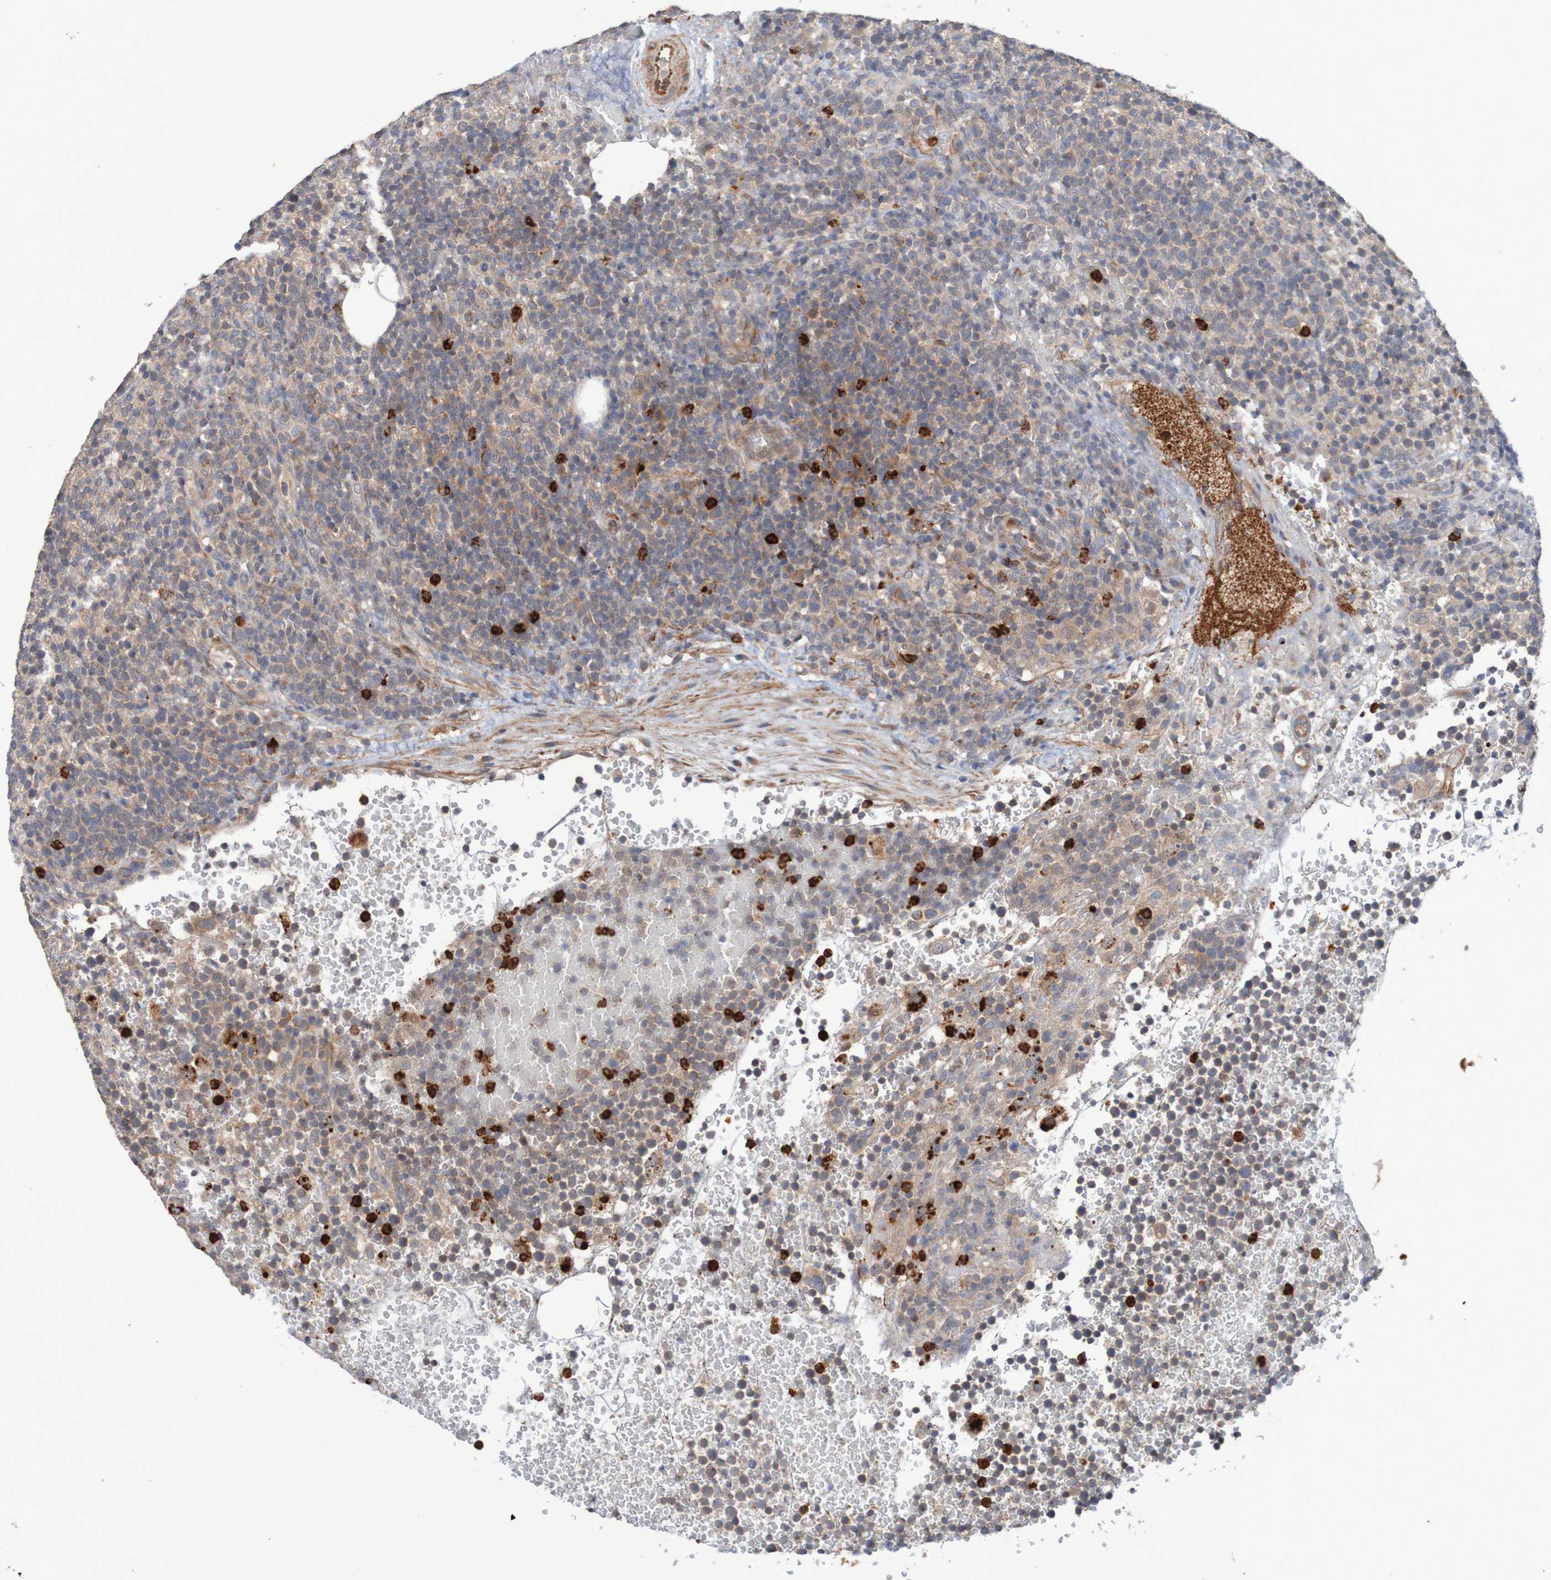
{"staining": {"intensity": "weak", "quantity": ">75%", "location": "cytoplasmic/membranous"}, "tissue": "lymphoma", "cell_type": "Tumor cells", "image_type": "cancer", "snomed": [{"axis": "morphology", "description": "Malignant lymphoma, non-Hodgkin's type, High grade"}, {"axis": "topography", "description": "Lymph node"}], "caption": "DAB immunohistochemical staining of malignant lymphoma, non-Hodgkin's type (high-grade) displays weak cytoplasmic/membranous protein positivity in approximately >75% of tumor cells.", "gene": "ST8SIA6", "patient": {"sex": "male", "age": 61}}